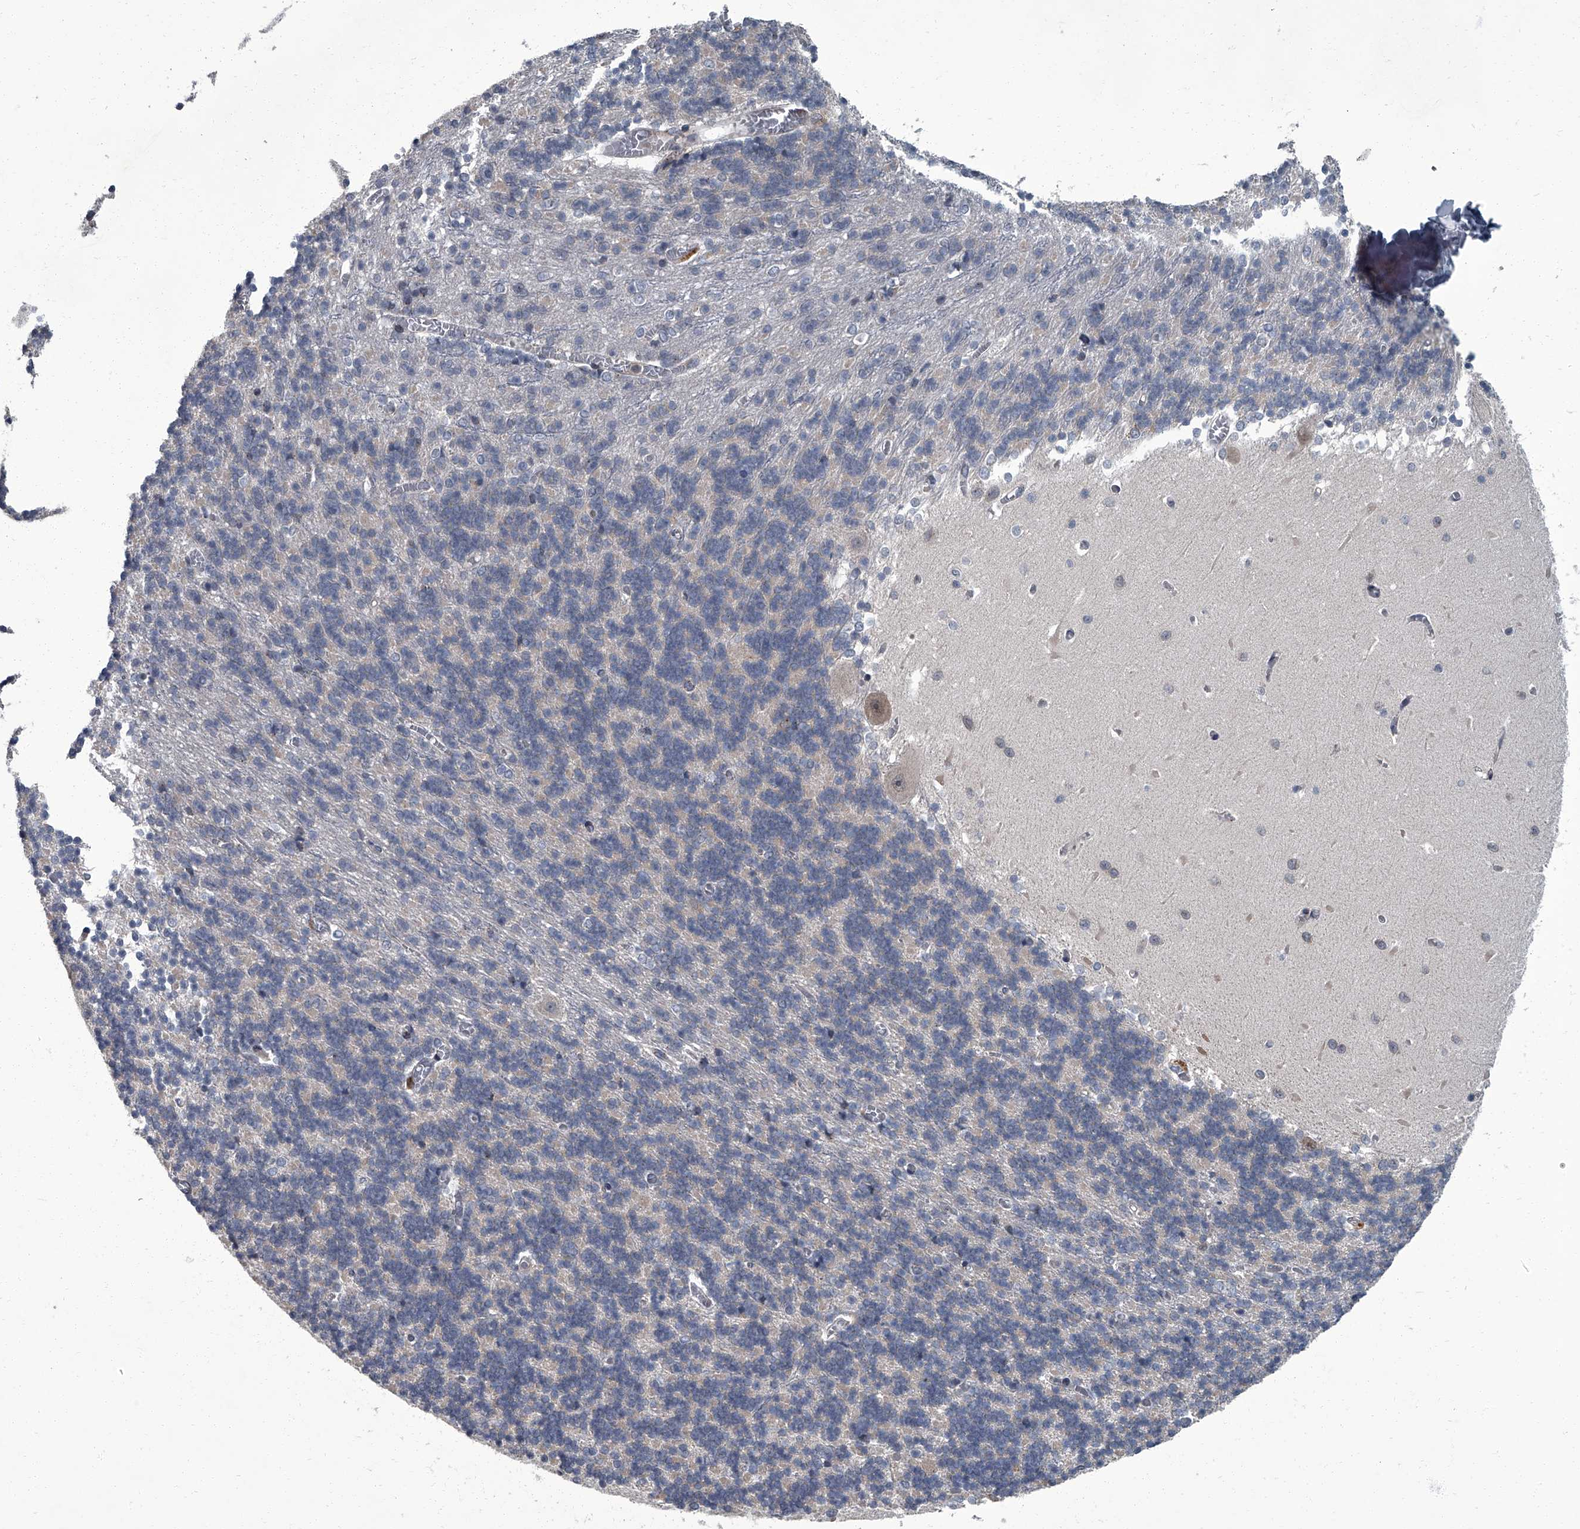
{"staining": {"intensity": "negative", "quantity": "none", "location": "none"}, "tissue": "cerebellum", "cell_type": "Cells in granular layer", "image_type": "normal", "snomed": [{"axis": "morphology", "description": "Normal tissue, NOS"}, {"axis": "topography", "description": "Cerebellum"}], "caption": "The micrograph exhibits no staining of cells in granular layer in normal cerebellum. (DAB IHC with hematoxylin counter stain).", "gene": "ZNF274", "patient": {"sex": "male", "age": 37}}